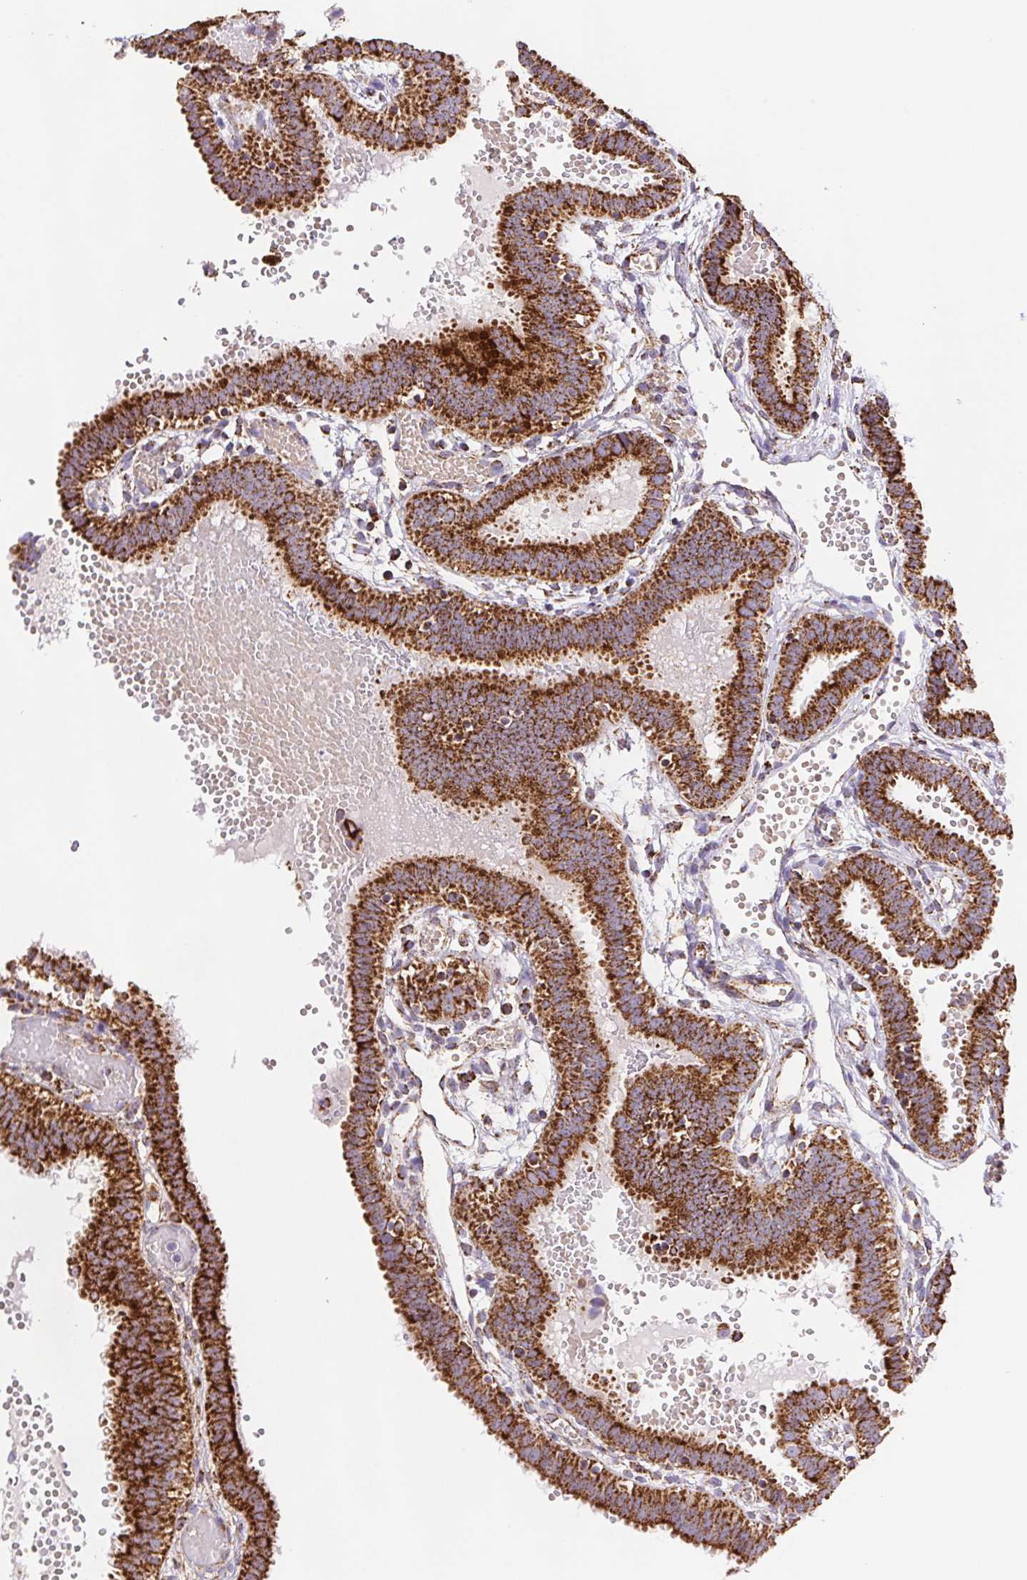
{"staining": {"intensity": "strong", "quantity": ">75%", "location": "cytoplasmic/membranous"}, "tissue": "fallopian tube", "cell_type": "Glandular cells", "image_type": "normal", "snomed": [{"axis": "morphology", "description": "Normal tissue, NOS"}, {"axis": "topography", "description": "Fallopian tube"}], "caption": "IHC staining of unremarkable fallopian tube, which demonstrates high levels of strong cytoplasmic/membranous expression in approximately >75% of glandular cells indicating strong cytoplasmic/membranous protein staining. The staining was performed using DAB (3,3'-diaminobenzidine) (brown) for protein detection and nuclei were counterstained in hematoxylin (blue).", "gene": "NIPSNAP2", "patient": {"sex": "female", "age": 37}}